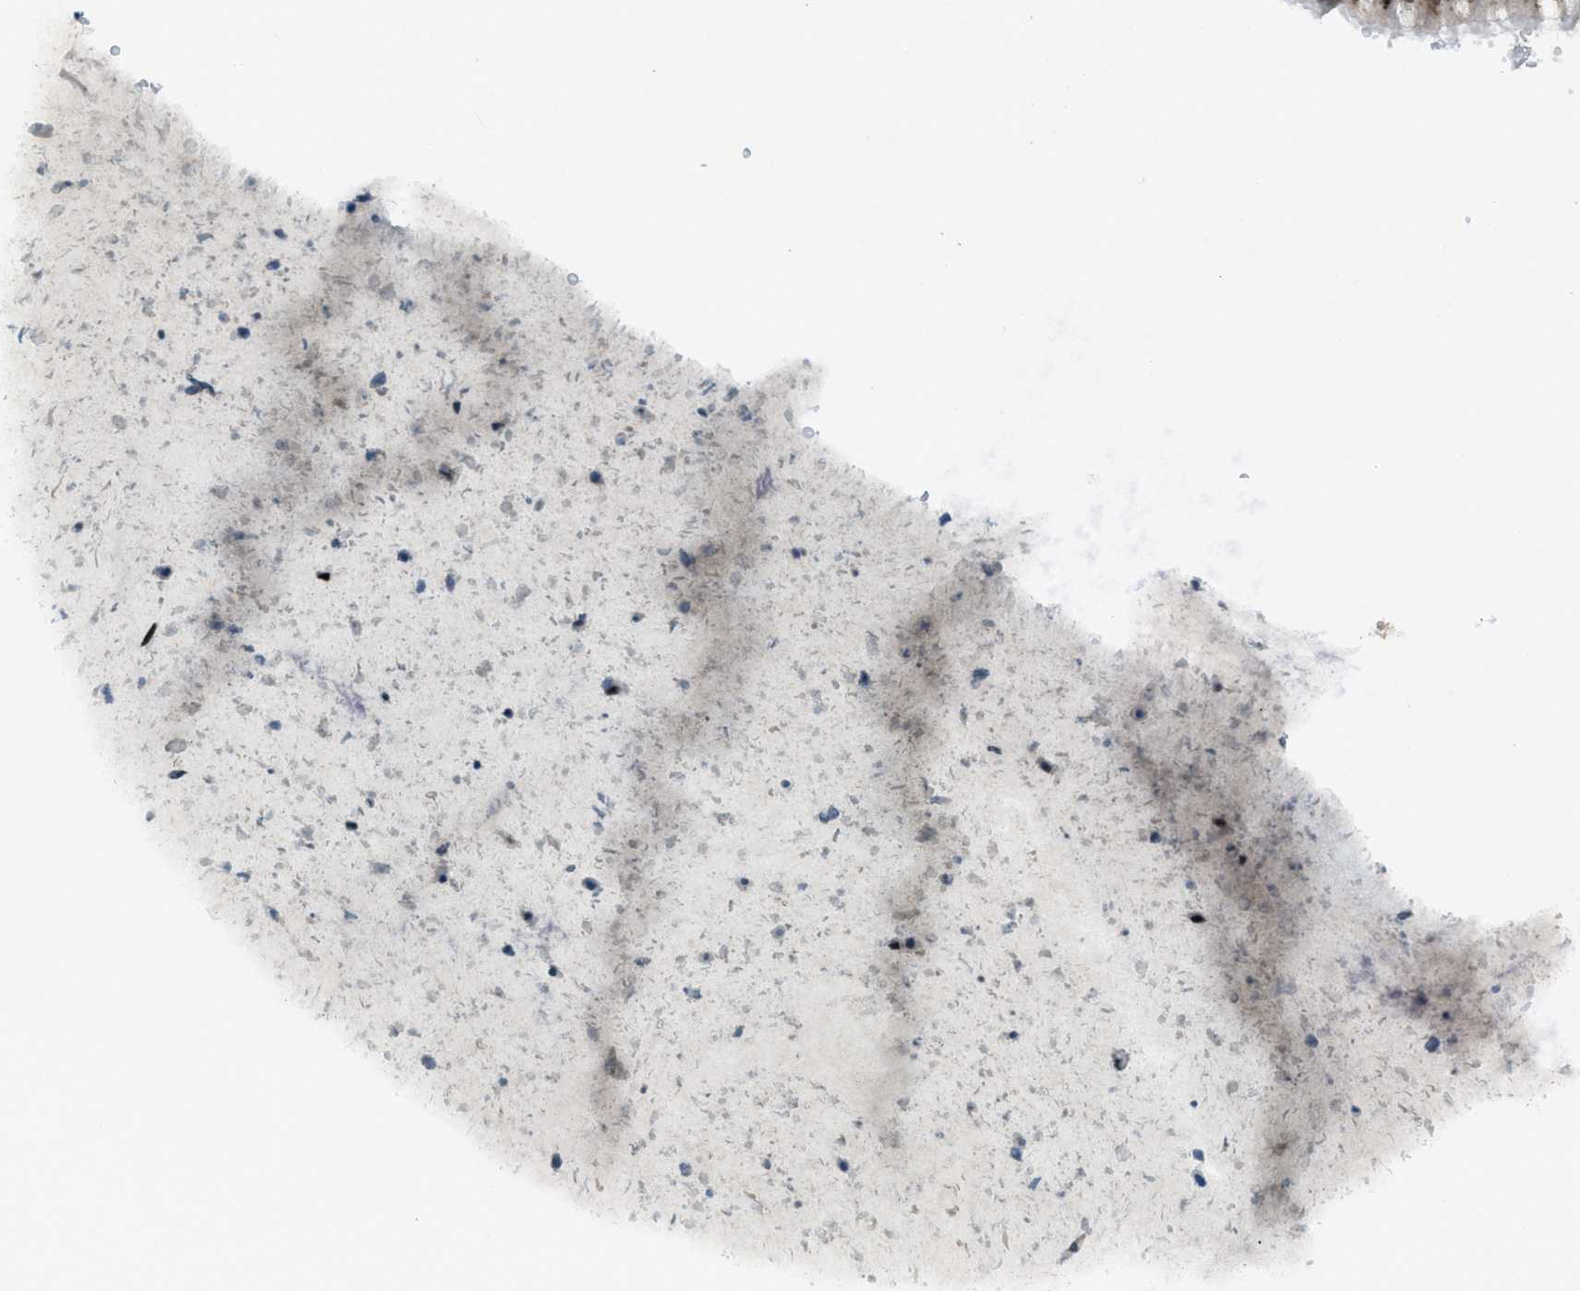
{"staining": {"intensity": "strong", "quantity": ">75%", "location": "nuclear"}, "tissue": "bronchus", "cell_type": "Respiratory epithelial cells", "image_type": "normal", "snomed": [{"axis": "morphology", "description": "Normal tissue, NOS"}, {"axis": "morphology", "description": "Adenocarcinoma, NOS"}, {"axis": "morphology", "description": "Adenocarcinoma, metastatic, NOS"}, {"axis": "topography", "description": "Lymph node"}, {"axis": "topography", "description": "Bronchus"}, {"axis": "topography", "description": "Lung"}], "caption": "Immunohistochemical staining of unremarkable bronchus shows >75% levels of strong nuclear protein positivity in about >75% of respiratory epithelial cells.", "gene": "RAD51B", "patient": {"sex": "female", "age": 54}}